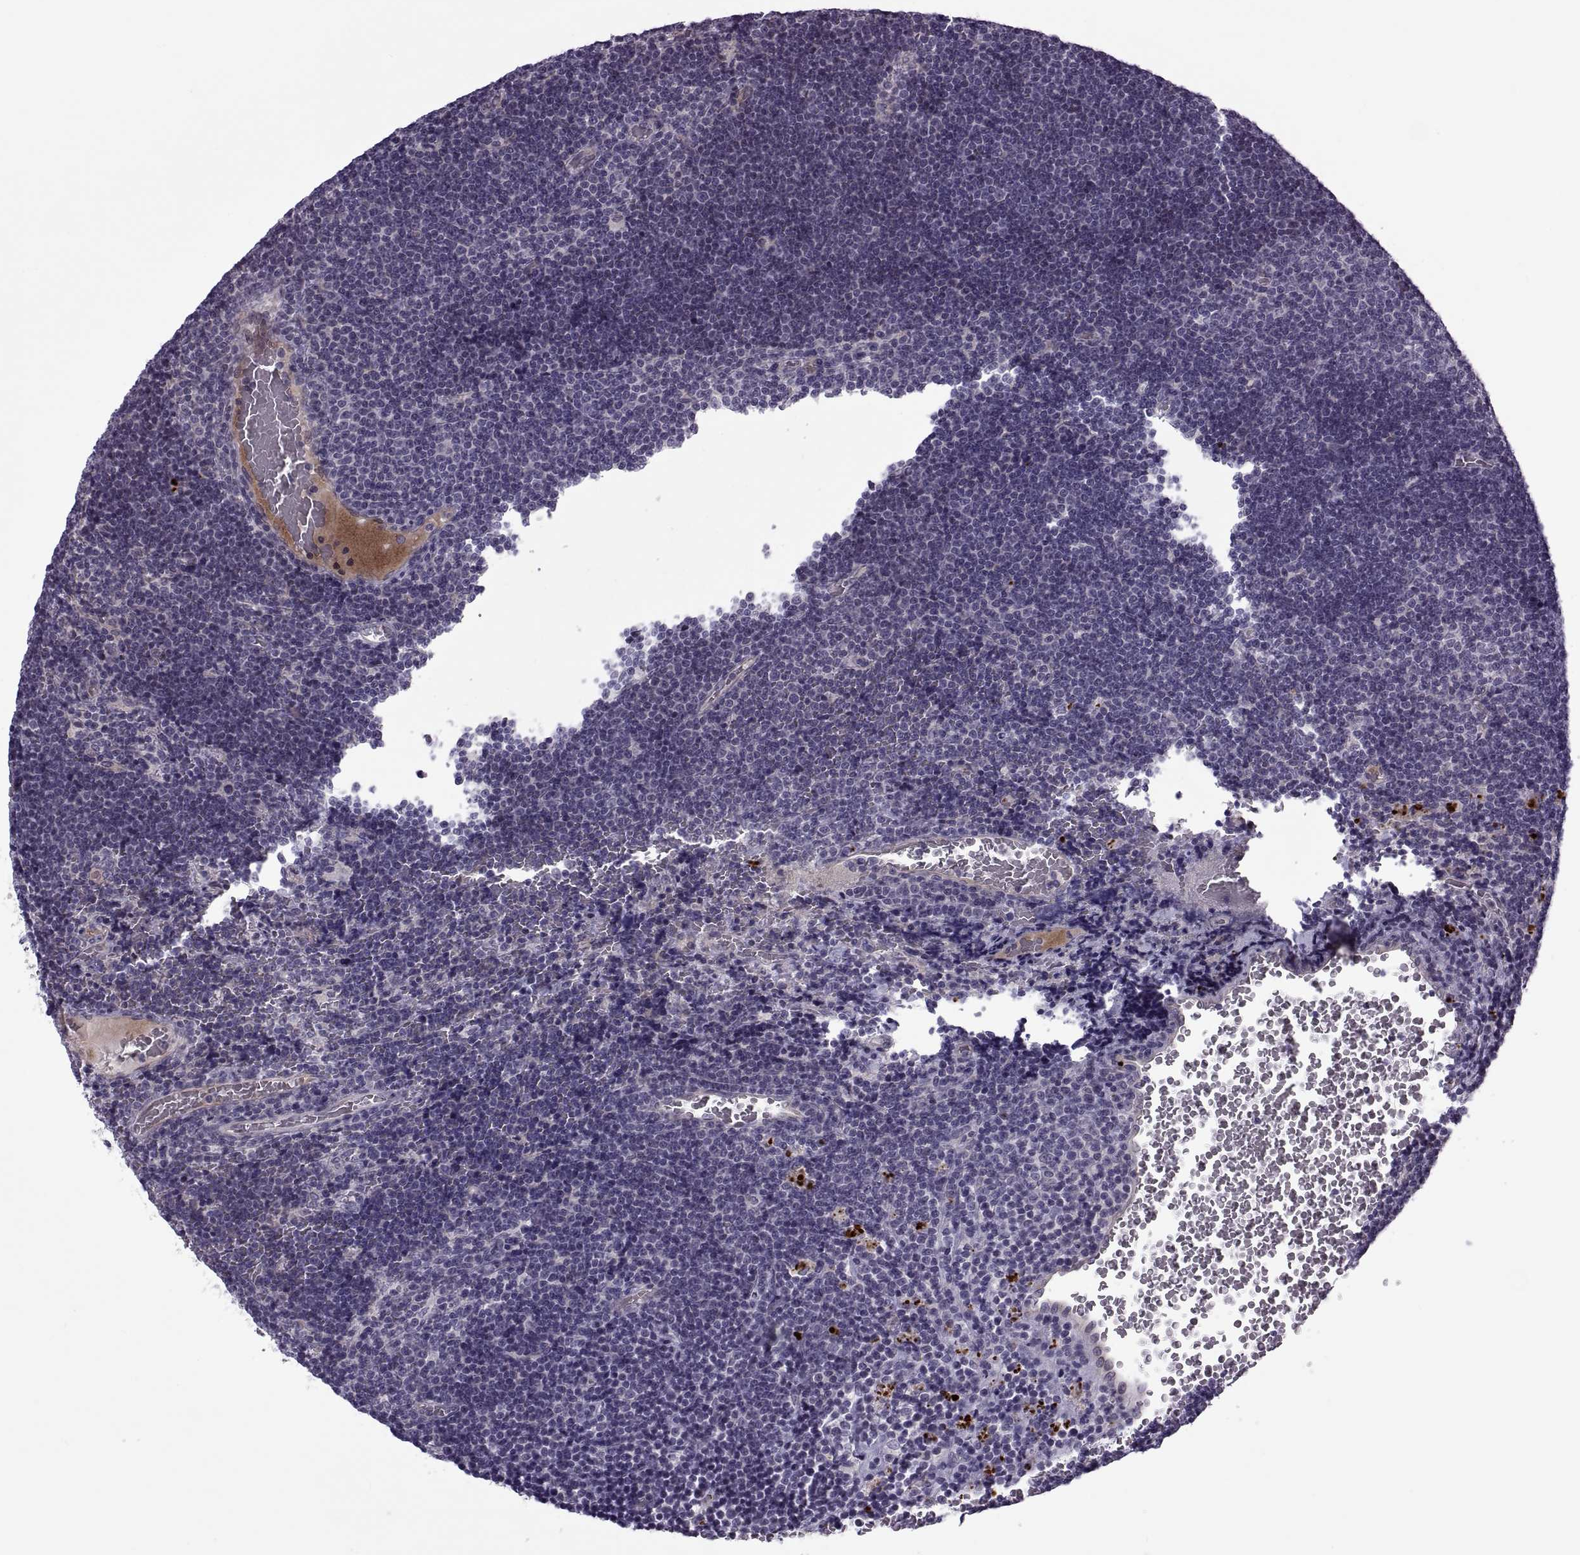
{"staining": {"intensity": "negative", "quantity": "none", "location": "none"}, "tissue": "lymphoma", "cell_type": "Tumor cells", "image_type": "cancer", "snomed": [{"axis": "morphology", "description": "Malignant lymphoma, non-Hodgkin's type, Low grade"}, {"axis": "topography", "description": "Brain"}], "caption": "IHC of human malignant lymphoma, non-Hodgkin's type (low-grade) reveals no staining in tumor cells.", "gene": "ODF3", "patient": {"sex": "female", "age": 66}}